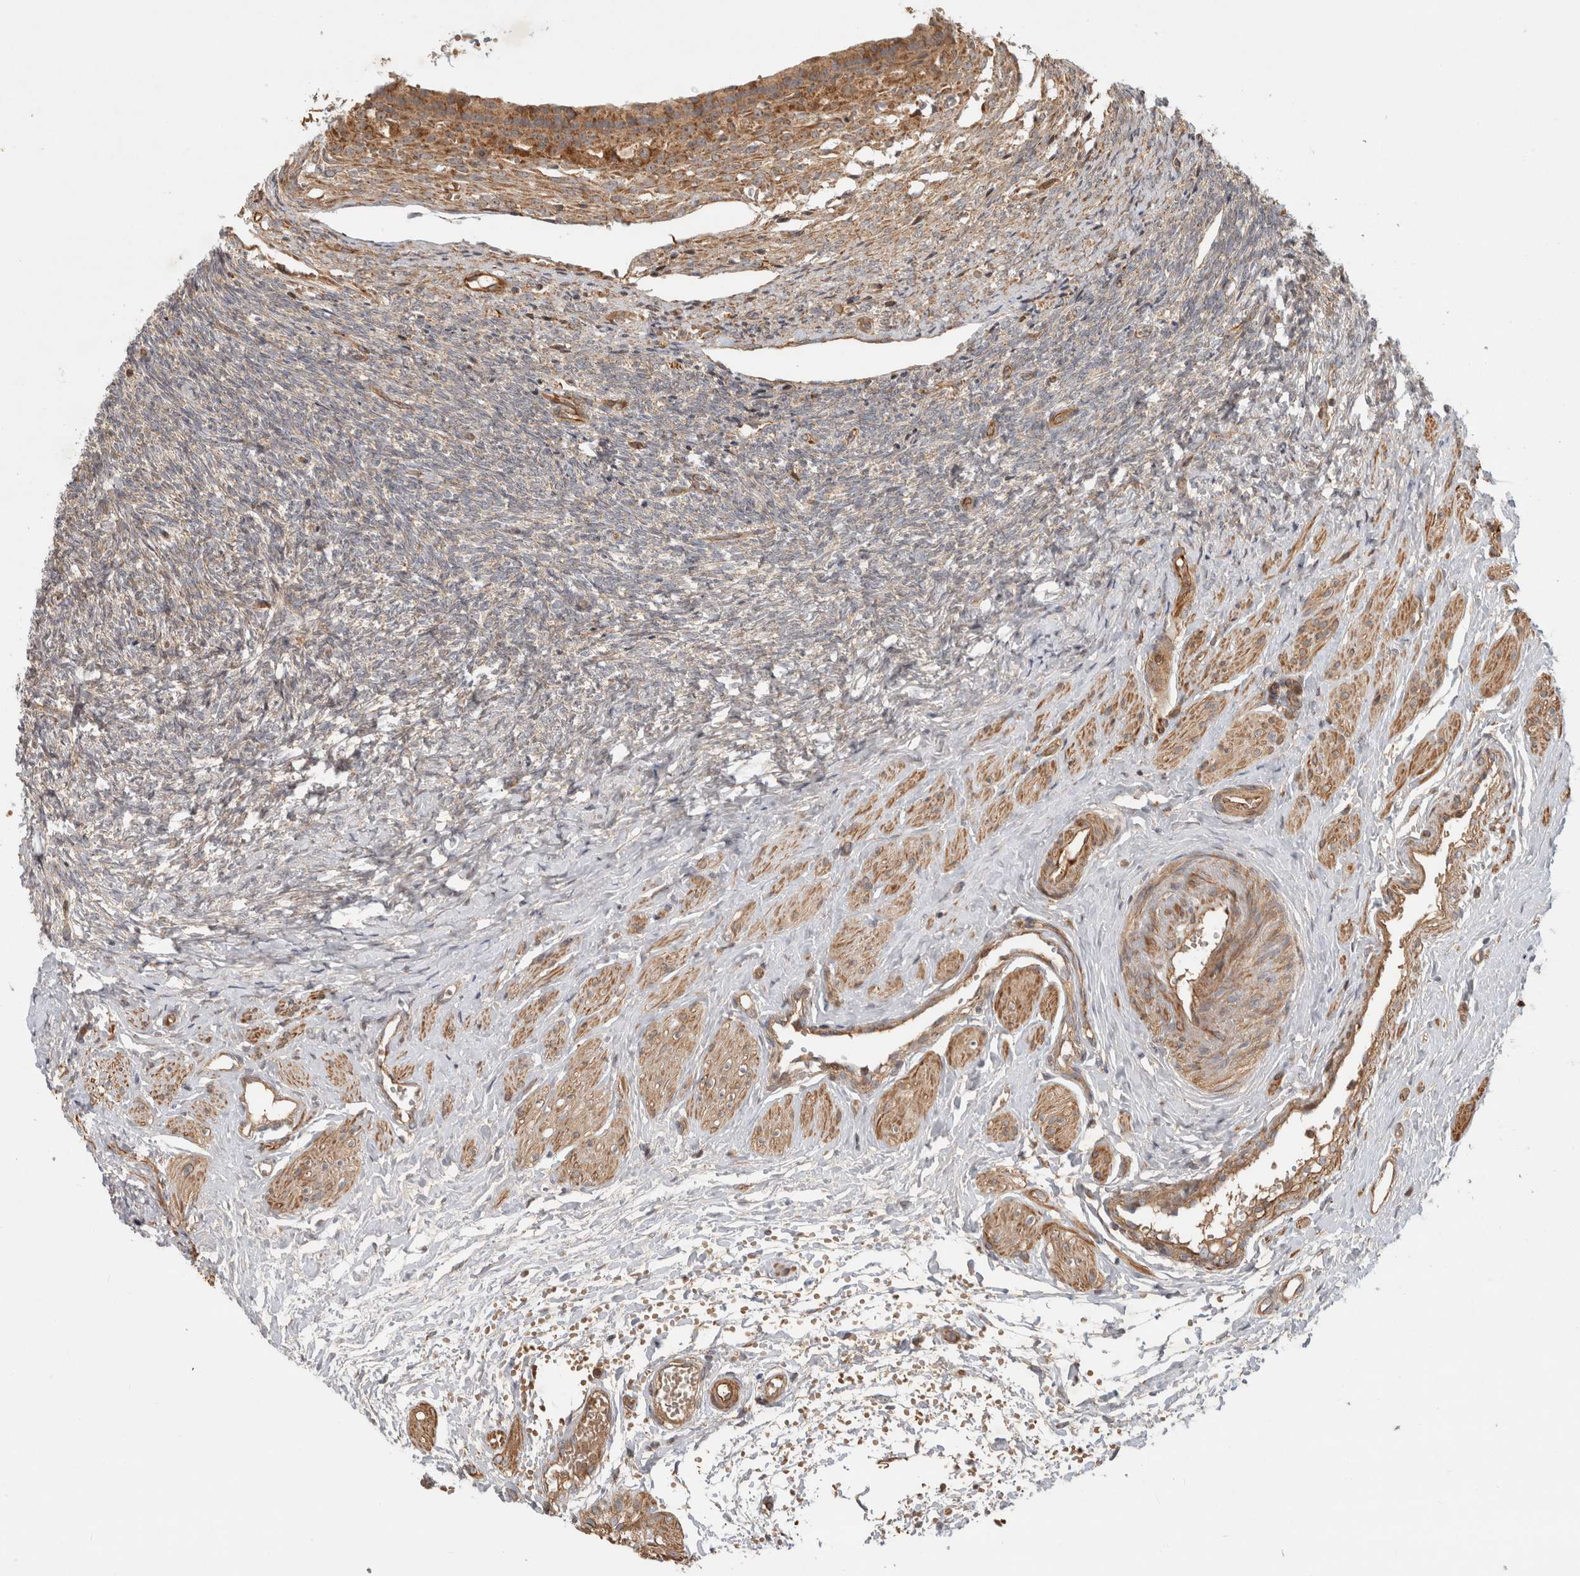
{"staining": {"intensity": "moderate", "quantity": ">75%", "location": "cytoplasmic/membranous"}, "tissue": "ovary", "cell_type": "Follicle cells", "image_type": "normal", "snomed": [{"axis": "morphology", "description": "Normal tissue, NOS"}, {"axis": "topography", "description": "Ovary"}], "caption": "A photomicrograph of ovary stained for a protein demonstrates moderate cytoplasmic/membranous brown staining in follicle cells. (IHC, brightfield microscopy, high magnification).", "gene": "TUBD1", "patient": {"sex": "female", "age": 41}}